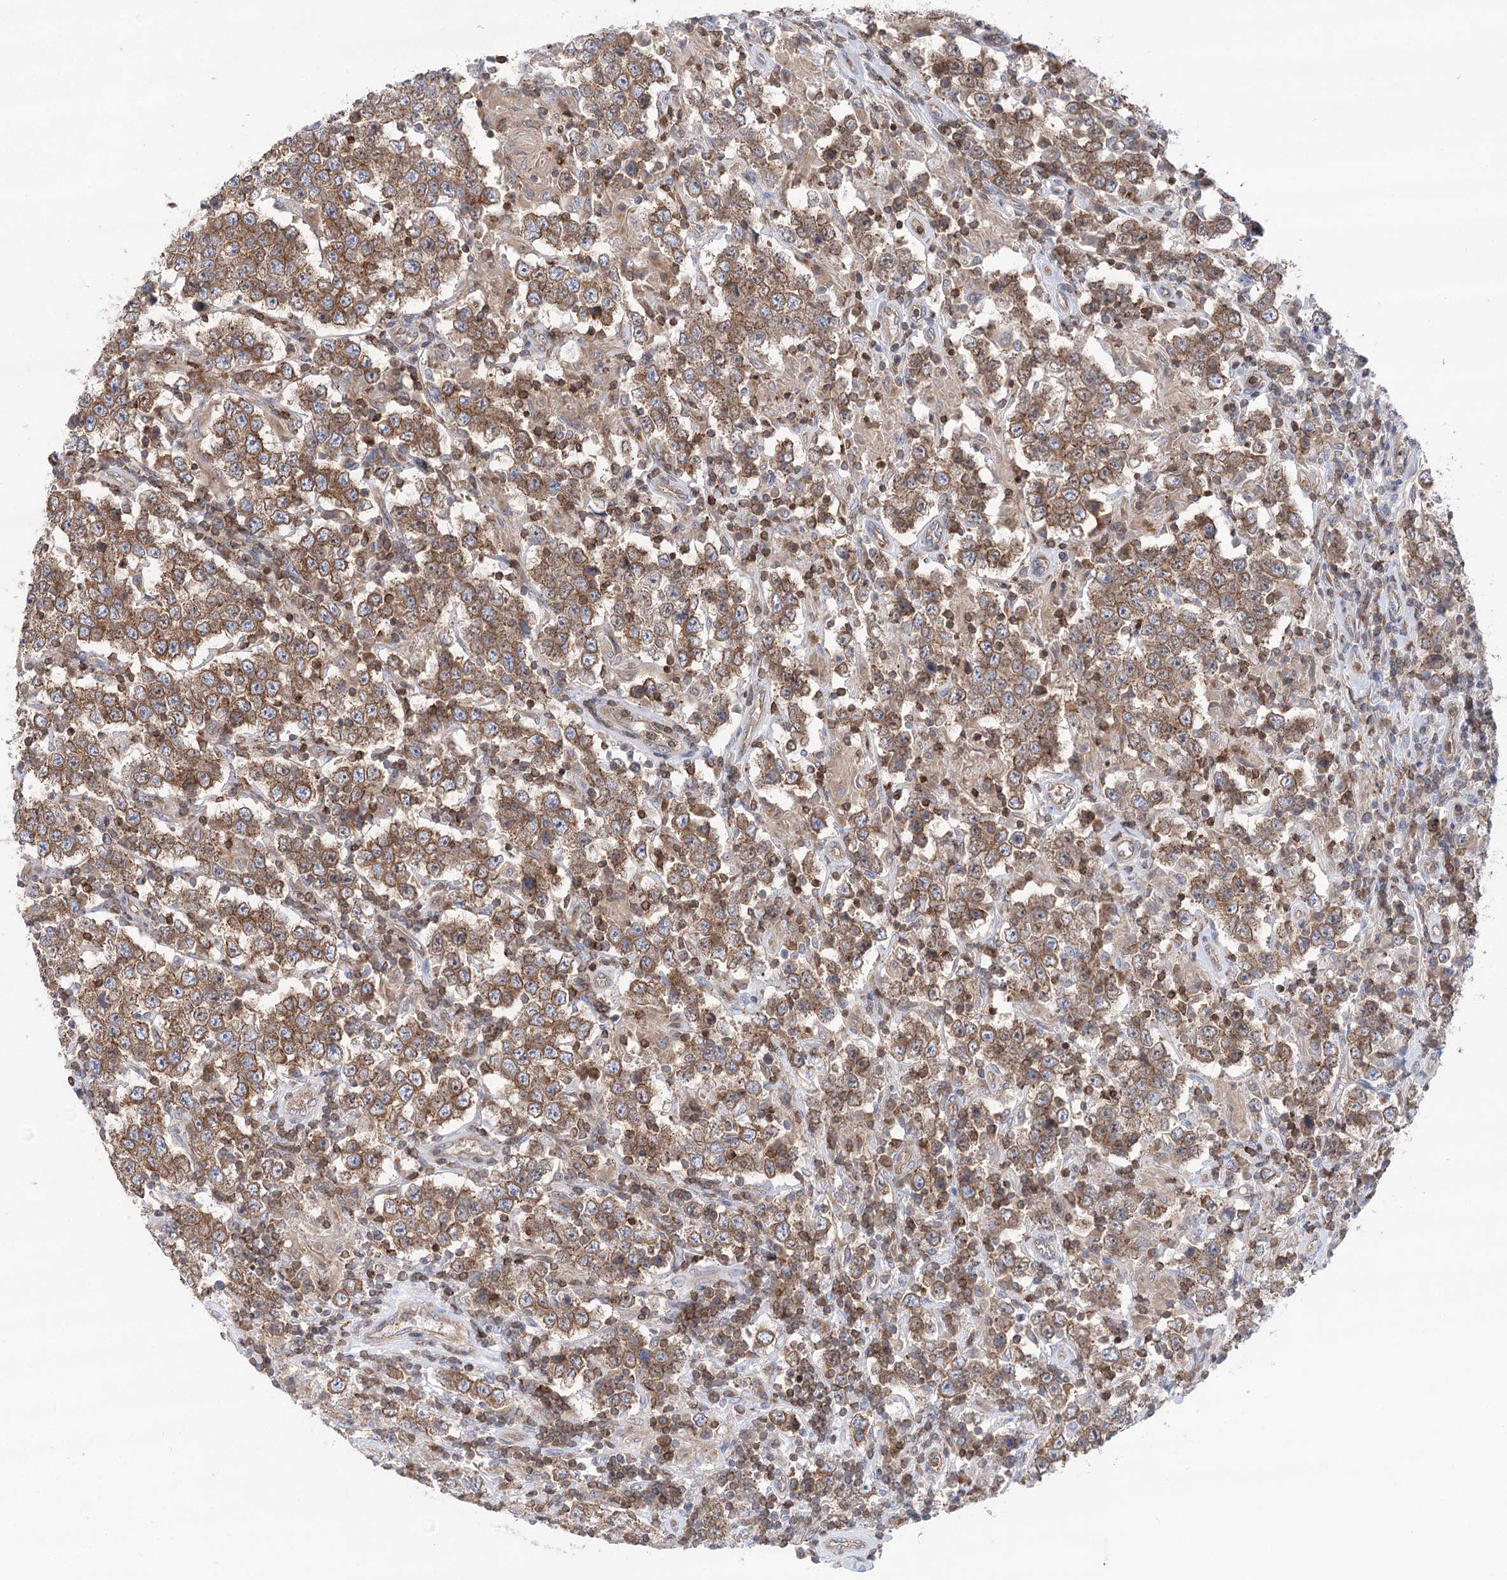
{"staining": {"intensity": "moderate", "quantity": ">75%", "location": "cytoplasmic/membranous"}, "tissue": "testis cancer", "cell_type": "Tumor cells", "image_type": "cancer", "snomed": [{"axis": "morphology", "description": "Normal tissue, NOS"}, {"axis": "morphology", "description": "Urothelial carcinoma, High grade"}, {"axis": "morphology", "description": "Seminoma, NOS"}, {"axis": "morphology", "description": "Carcinoma, Embryonal, NOS"}, {"axis": "topography", "description": "Urinary bladder"}, {"axis": "topography", "description": "Testis"}], "caption": "Tumor cells demonstrate medium levels of moderate cytoplasmic/membranous staining in about >75% of cells in testis embryonal carcinoma. The staining is performed using DAB (3,3'-diaminobenzidine) brown chromogen to label protein expression. The nuclei are counter-stained blue using hematoxylin.", "gene": "VPS37B", "patient": {"sex": "male", "age": 41}}